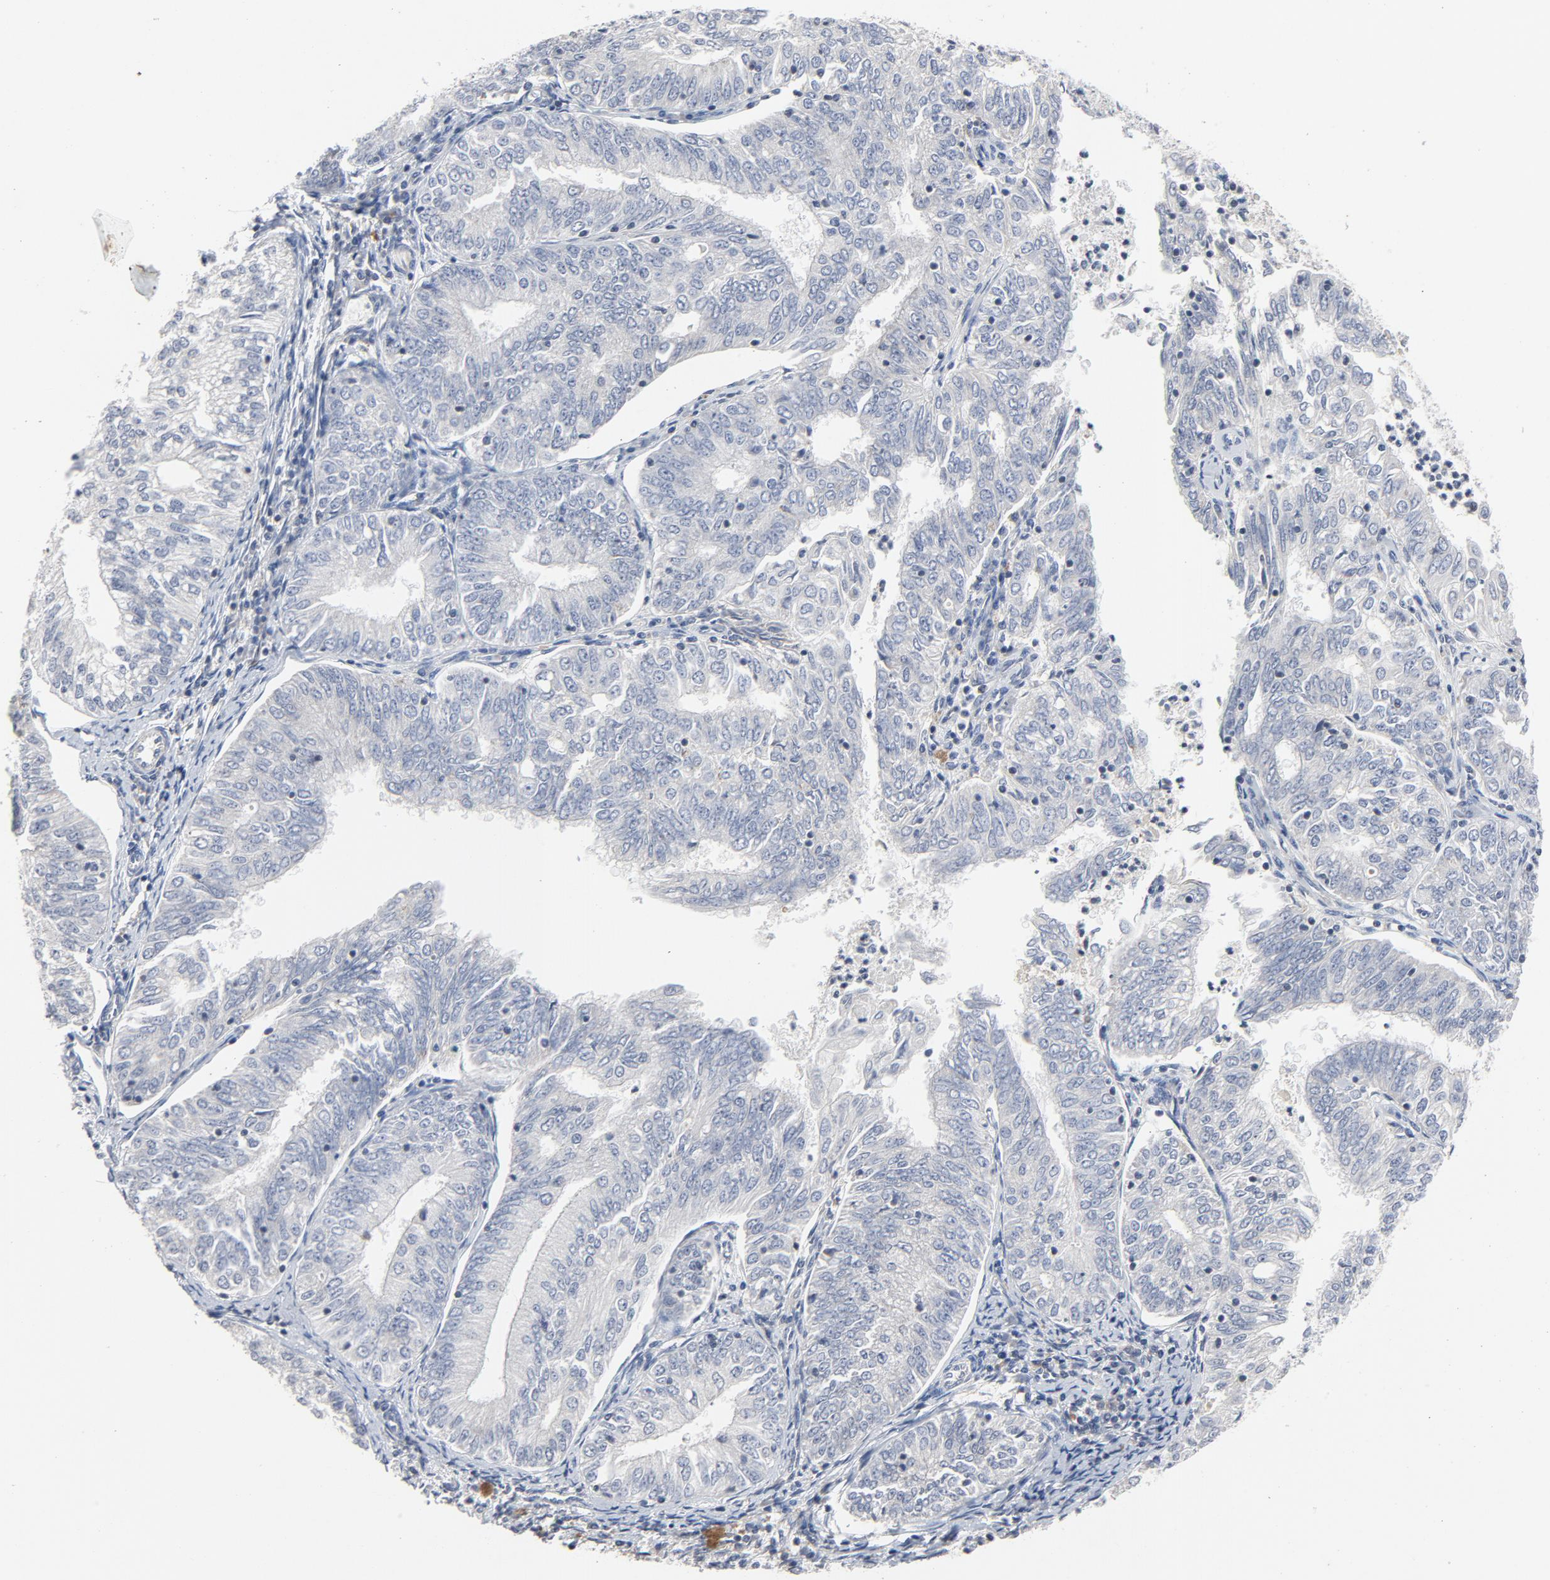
{"staining": {"intensity": "weak", "quantity": "25%-75%", "location": "cytoplasmic/membranous"}, "tissue": "endometrial cancer", "cell_type": "Tumor cells", "image_type": "cancer", "snomed": [{"axis": "morphology", "description": "Adenocarcinoma, NOS"}, {"axis": "topography", "description": "Endometrium"}], "caption": "IHC staining of endometrial cancer, which displays low levels of weak cytoplasmic/membranous positivity in approximately 25%-75% of tumor cells indicating weak cytoplasmic/membranous protein expression. The staining was performed using DAB (brown) for protein detection and nuclei were counterstained in hematoxylin (blue).", "gene": "C14orf119", "patient": {"sex": "female", "age": 69}}